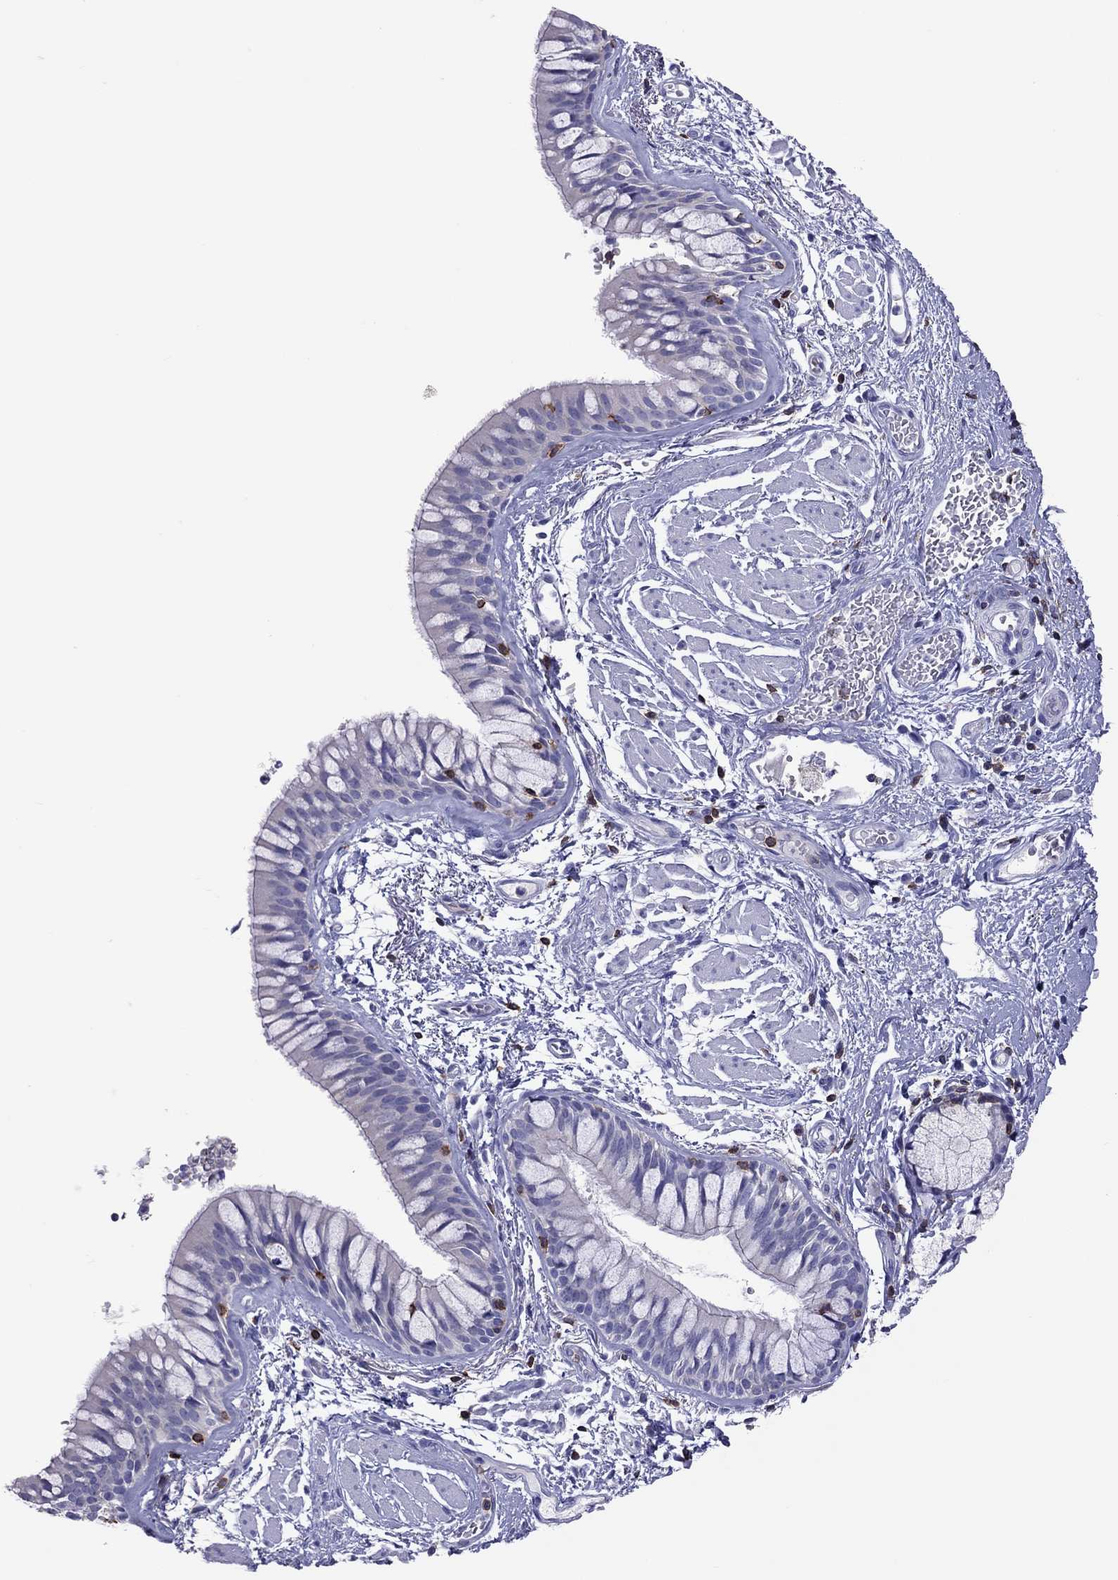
{"staining": {"intensity": "negative", "quantity": "none", "location": "none"}, "tissue": "bronchus", "cell_type": "Respiratory epithelial cells", "image_type": "normal", "snomed": [{"axis": "morphology", "description": "Normal tissue, NOS"}, {"axis": "topography", "description": "Bronchus"}, {"axis": "topography", "description": "Lung"}], "caption": "Respiratory epithelial cells show no significant protein staining in benign bronchus. (DAB immunohistochemistry (IHC) with hematoxylin counter stain).", "gene": "ENSG00000288637", "patient": {"sex": "female", "age": 57}}